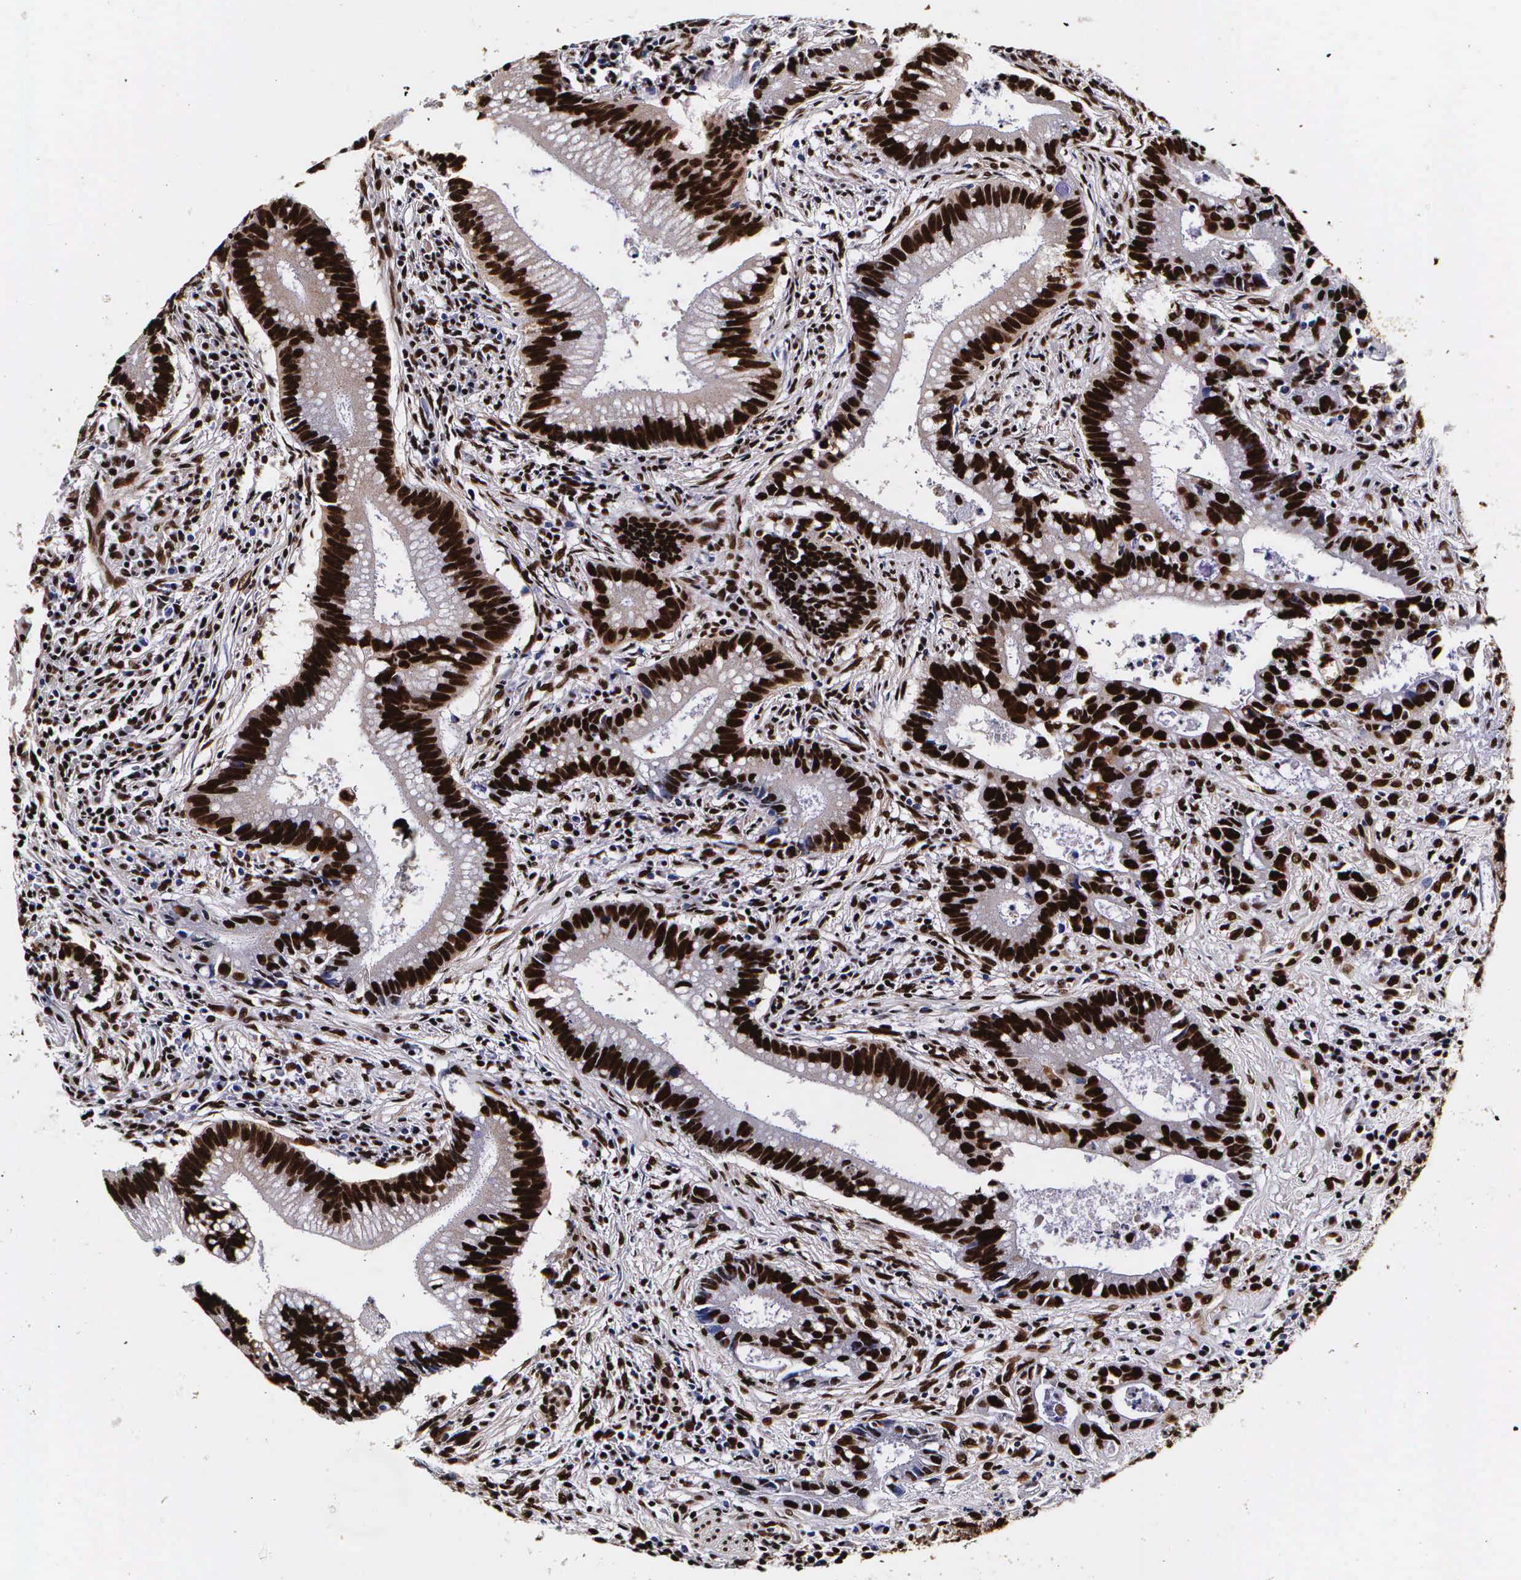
{"staining": {"intensity": "strong", "quantity": ">75%", "location": "nuclear"}, "tissue": "colorectal cancer", "cell_type": "Tumor cells", "image_type": "cancer", "snomed": [{"axis": "morphology", "description": "Adenocarcinoma, NOS"}, {"axis": "topography", "description": "Rectum"}], "caption": "A brown stain shows strong nuclear expression of a protein in human colorectal cancer tumor cells.", "gene": "PABPN1", "patient": {"sex": "female", "age": 81}}